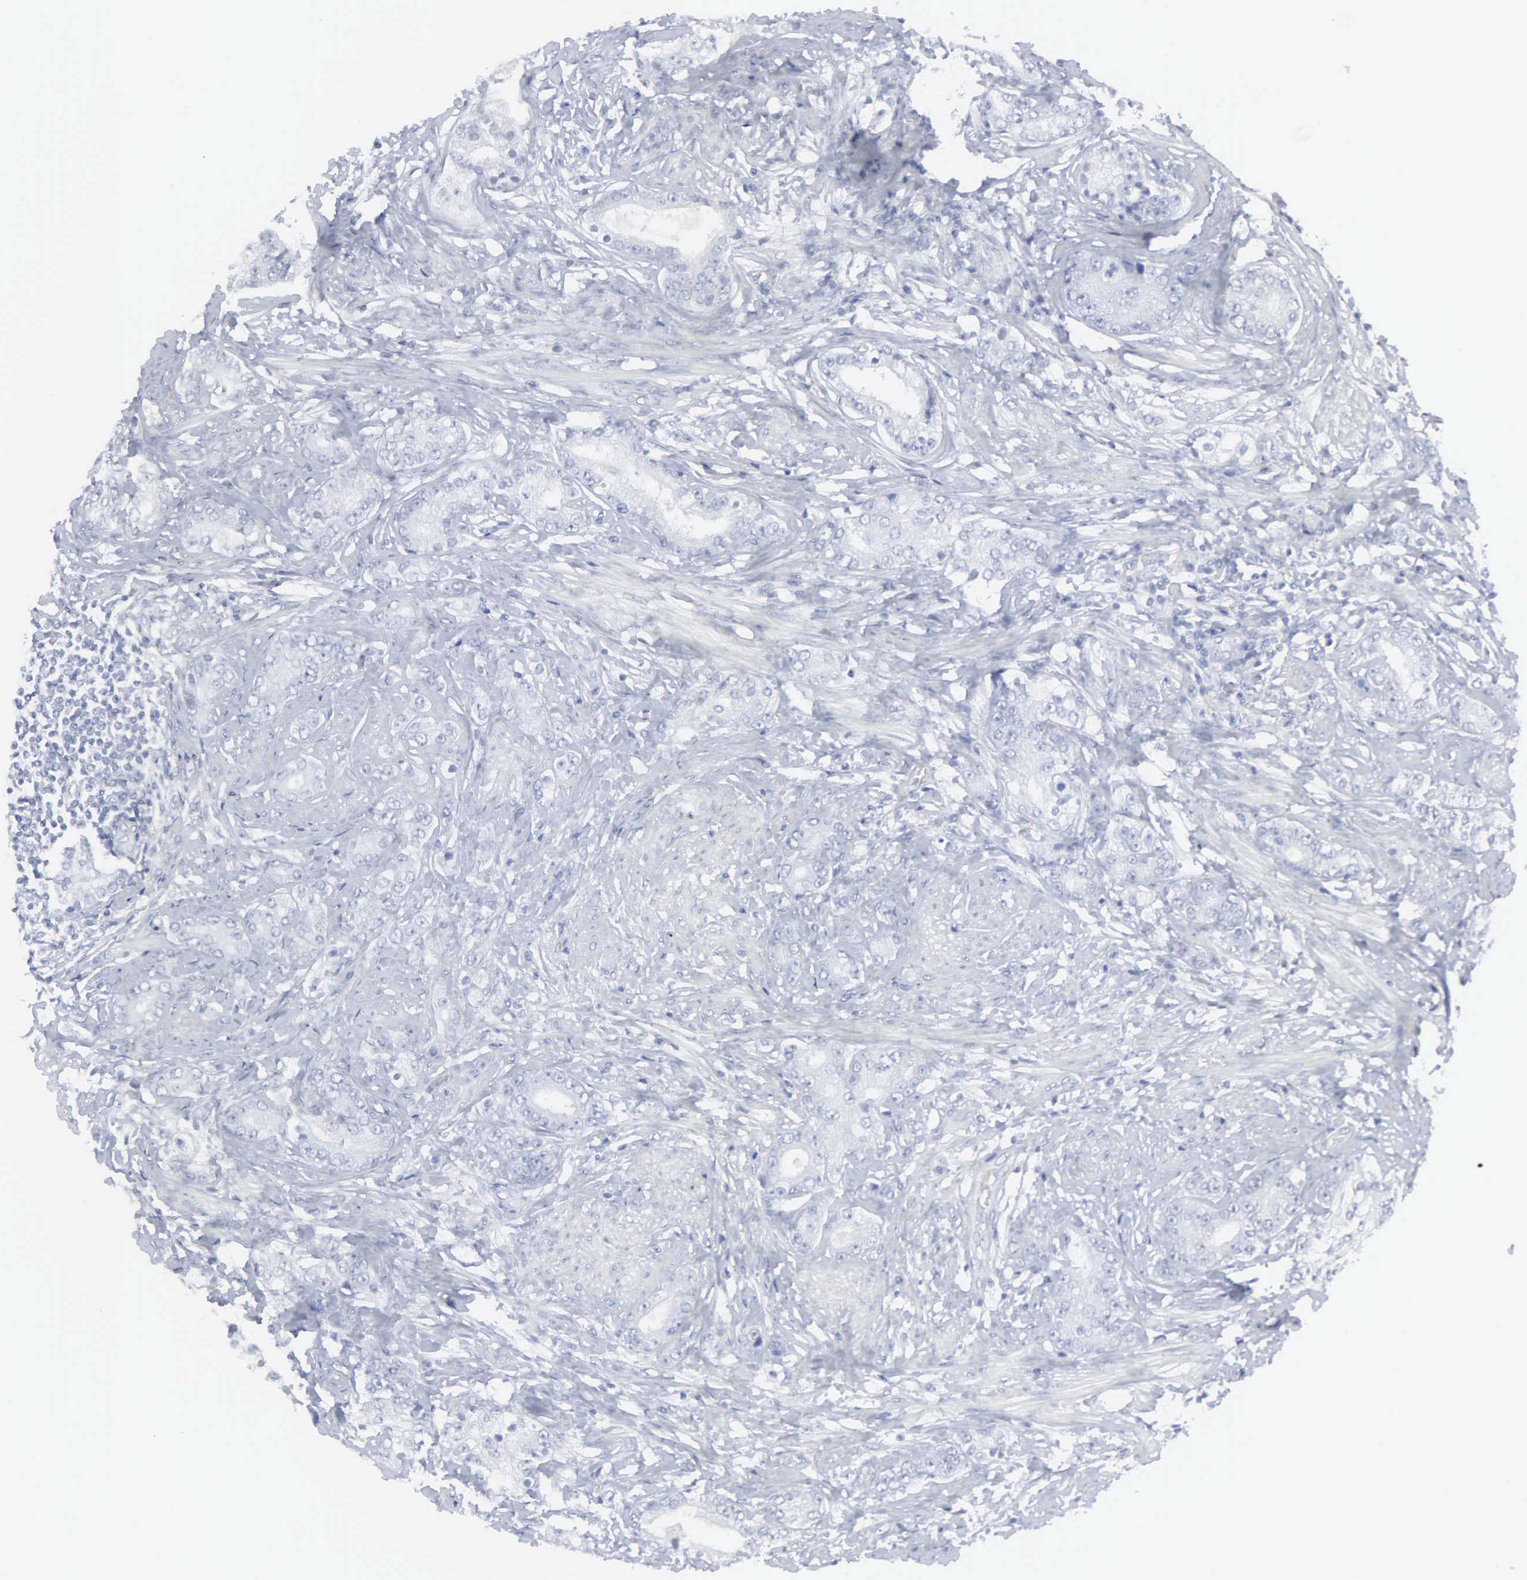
{"staining": {"intensity": "negative", "quantity": "none", "location": "none"}, "tissue": "prostate cancer", "cell_type": "Tumor cells", "image_type": "cancer", "snomed": [{"axis": "morphology", "description": "Adenocarcinoma, Medium grade"}, {"axis": "topography", "description": "Prostate"}], "caption": "IHC of prostate cancer exhibits no expression in tumor cells. (Brightfield microscopy of DAB immunohistochemistry (IHC) at high magnification).", "gene": "SPIN3", "patient": {"sex": "male", "age": 59}}